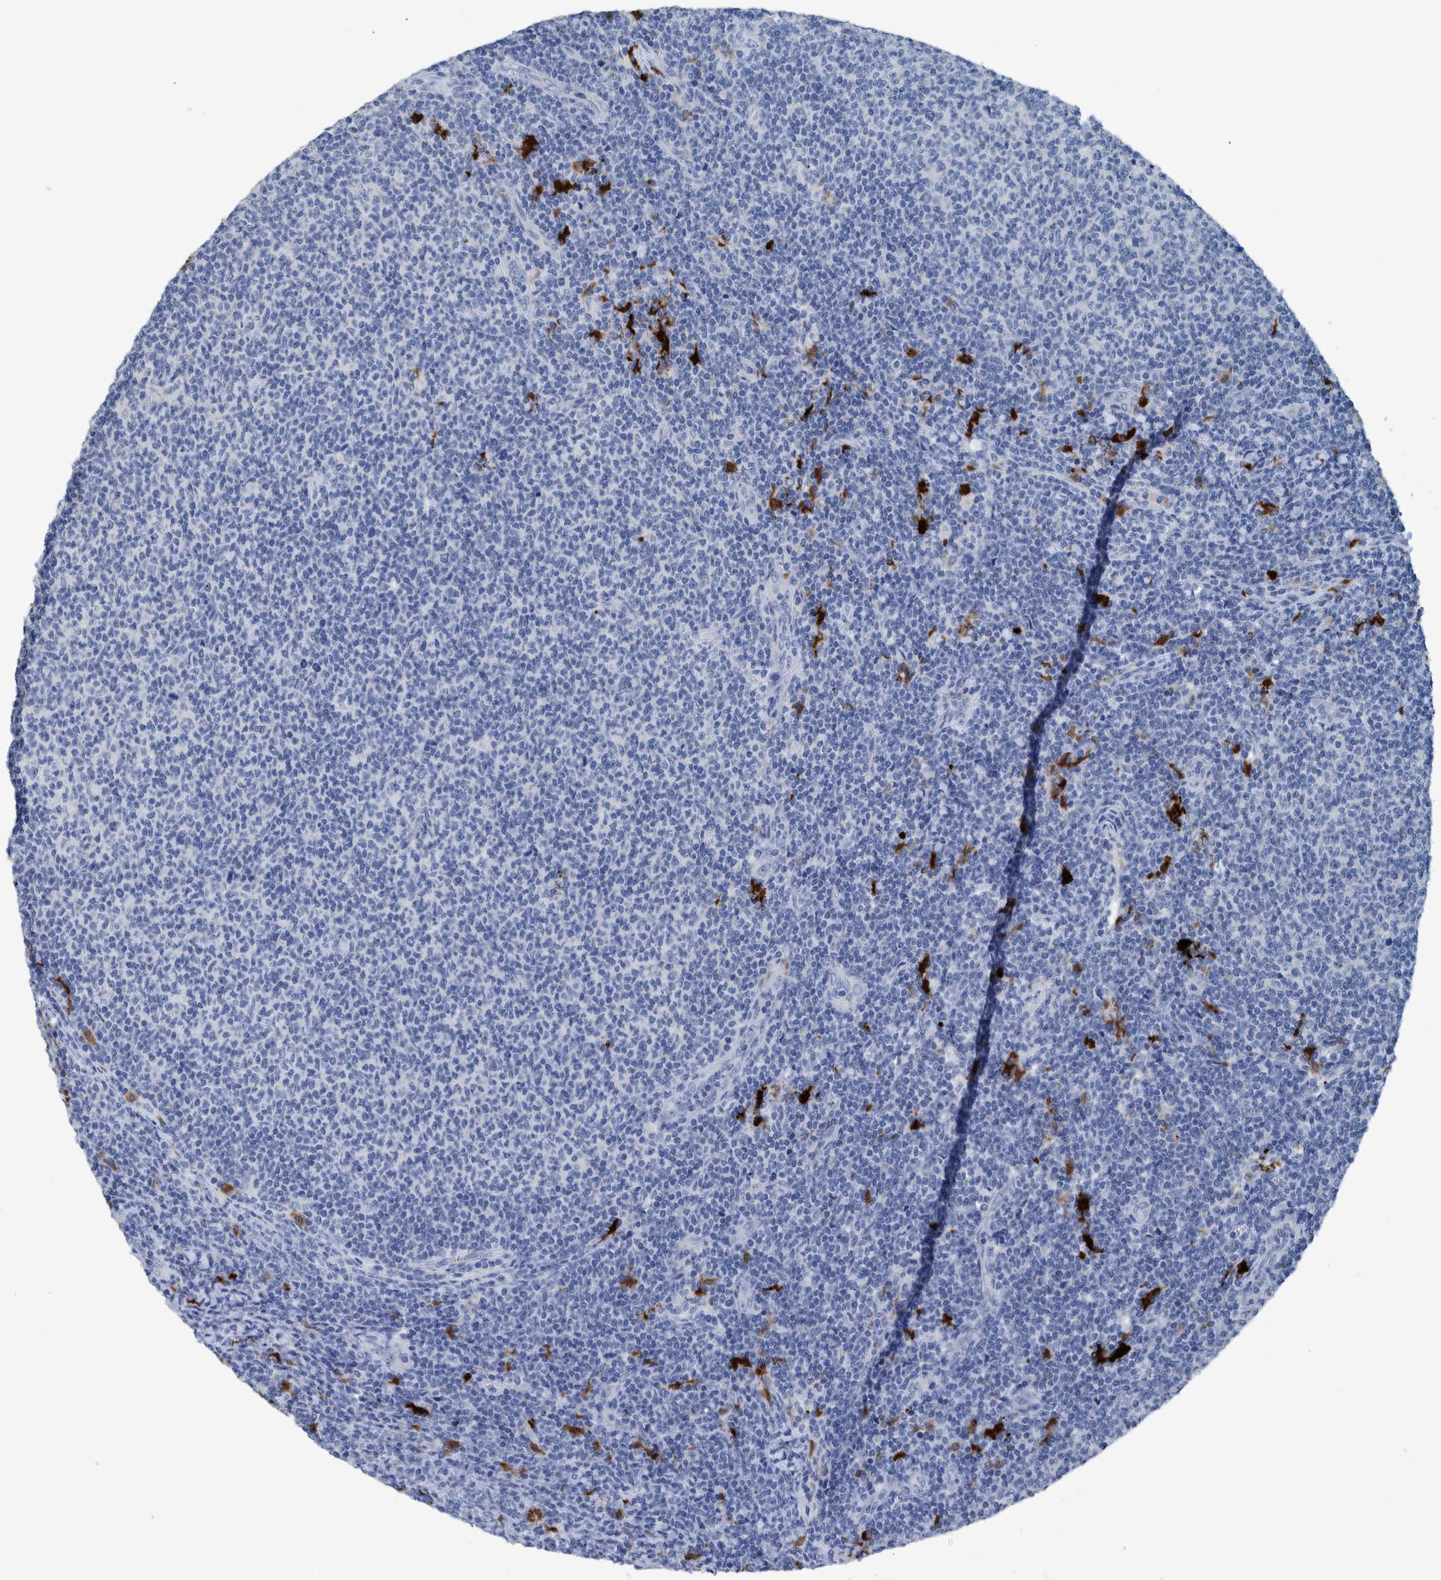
{"staining": {"intensity": "negative", "quantity": "none", "location": "none"}, "tissue": "lymphoma", "cell_type": "Tumor cells", "image_type": "cancer", "snomed": [{"axis": "morphology", "description": "Malignant lymphoma, non-Hodgkin's type, Low grade"}, {"axis": "topography", "description": "Lymph node"}], "caption": "This is an IHC photomicrograph of human malignant lymphoma, non-Hodgkin's type (low-grade). There is no positivity in tumor cells.", "gene": "IDO1", "patient": {"sex": "male", "age": 66}}